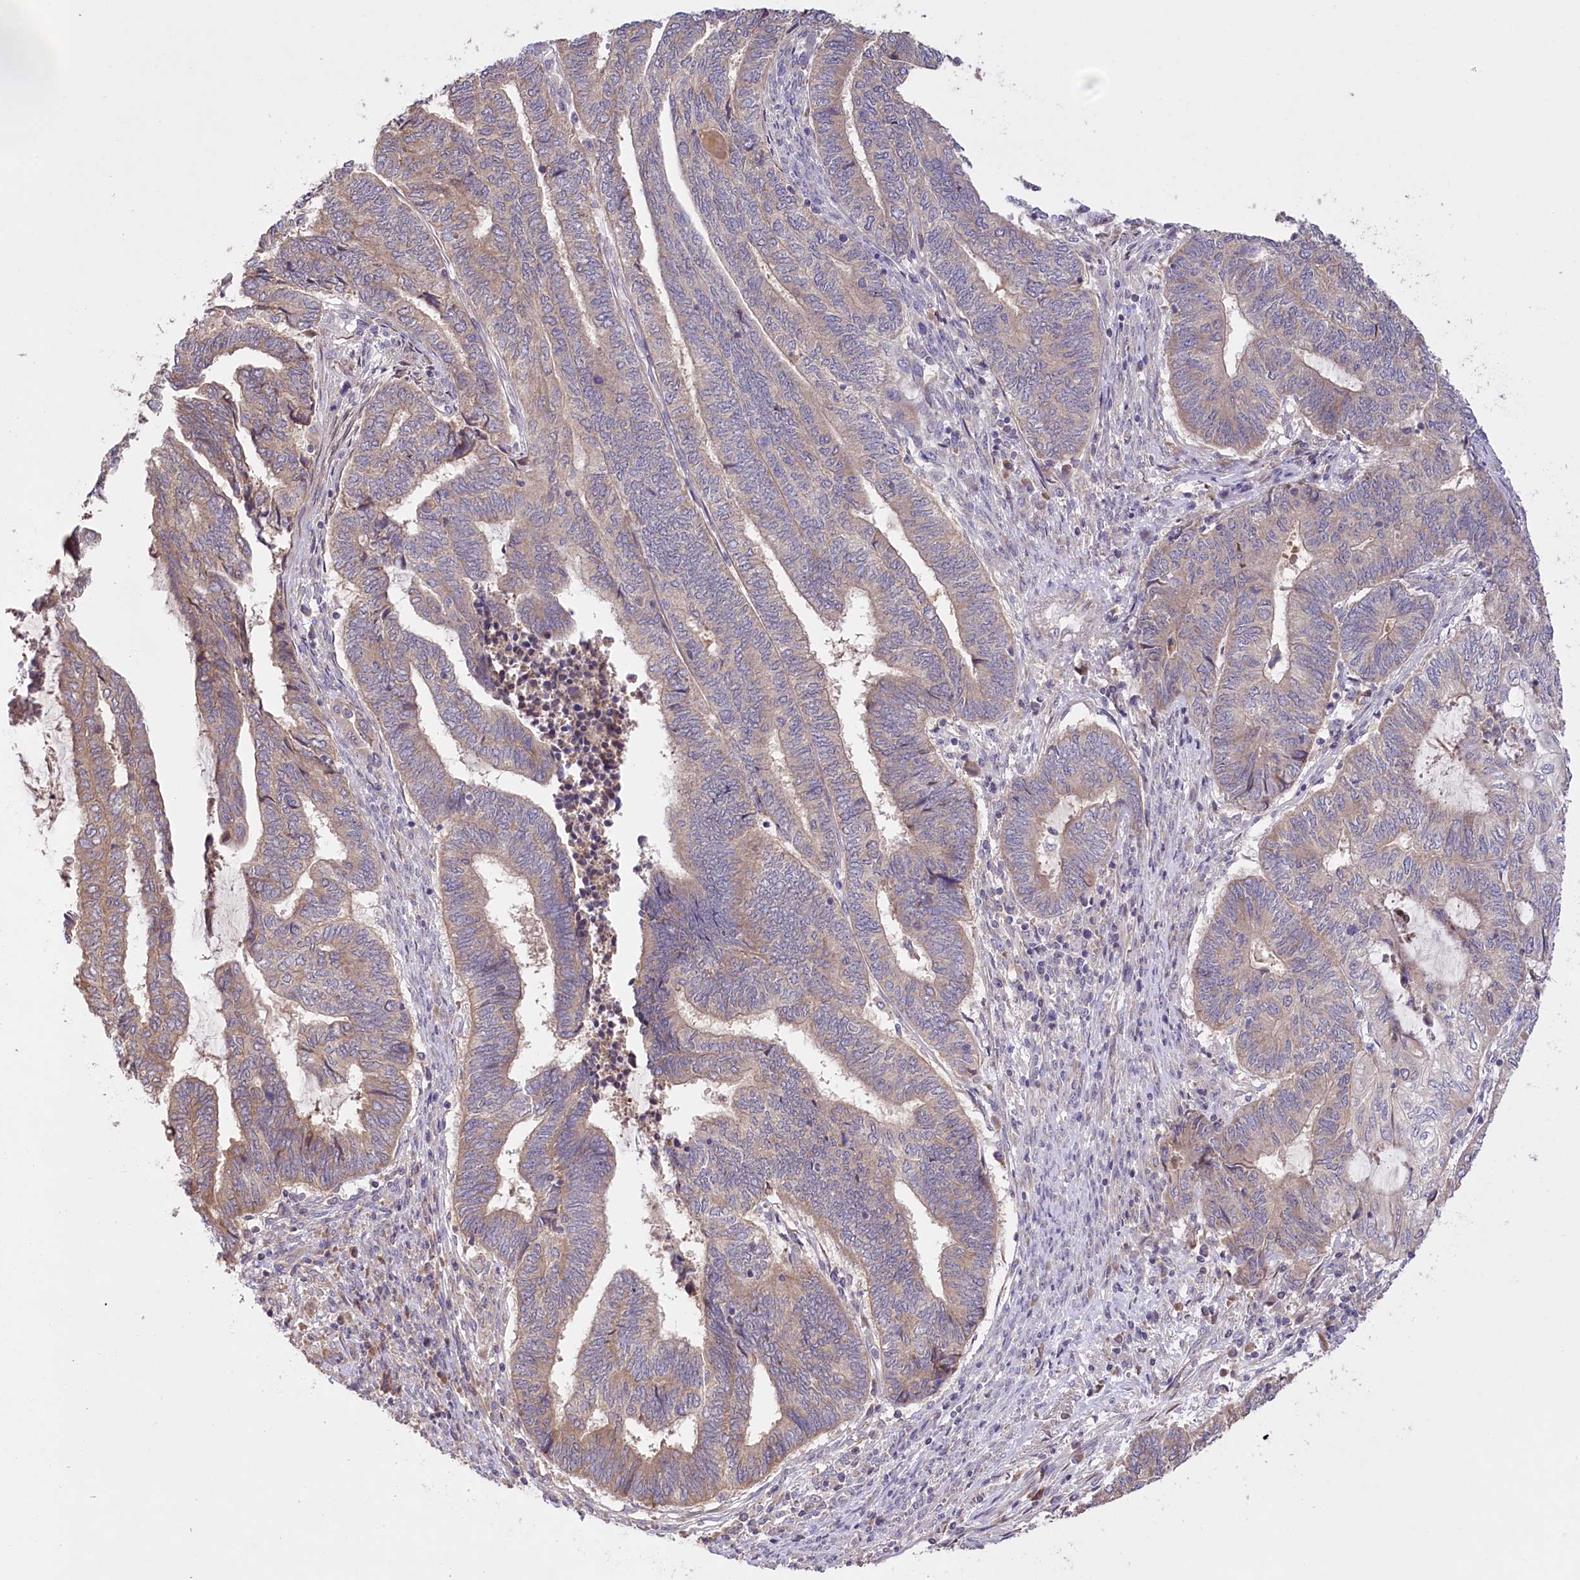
{"staining": {"intensity": "weak", "quantity": "25%-75%", "location": "cytoplasmic/membranous"}, "tissue": "endometrial cancer", "cell_type": "Tumor cells", "image_type": "cancer", "snomed": [{"axis": "morphology", "description": "Adenocarcinoma, NOS"}, {"axis": "topography", "description": "Uterus"}, {"axis": "topography", "description": "Endometrium"}], "caption": "A histopathology image of endometrial cancer (adenocarcinoma) stained for a protein reveals weak cytoplasmic/membranous brown staining in tumor cells.", "gene": "PBLD", "patient": {"sex": "female", "age": 70}}